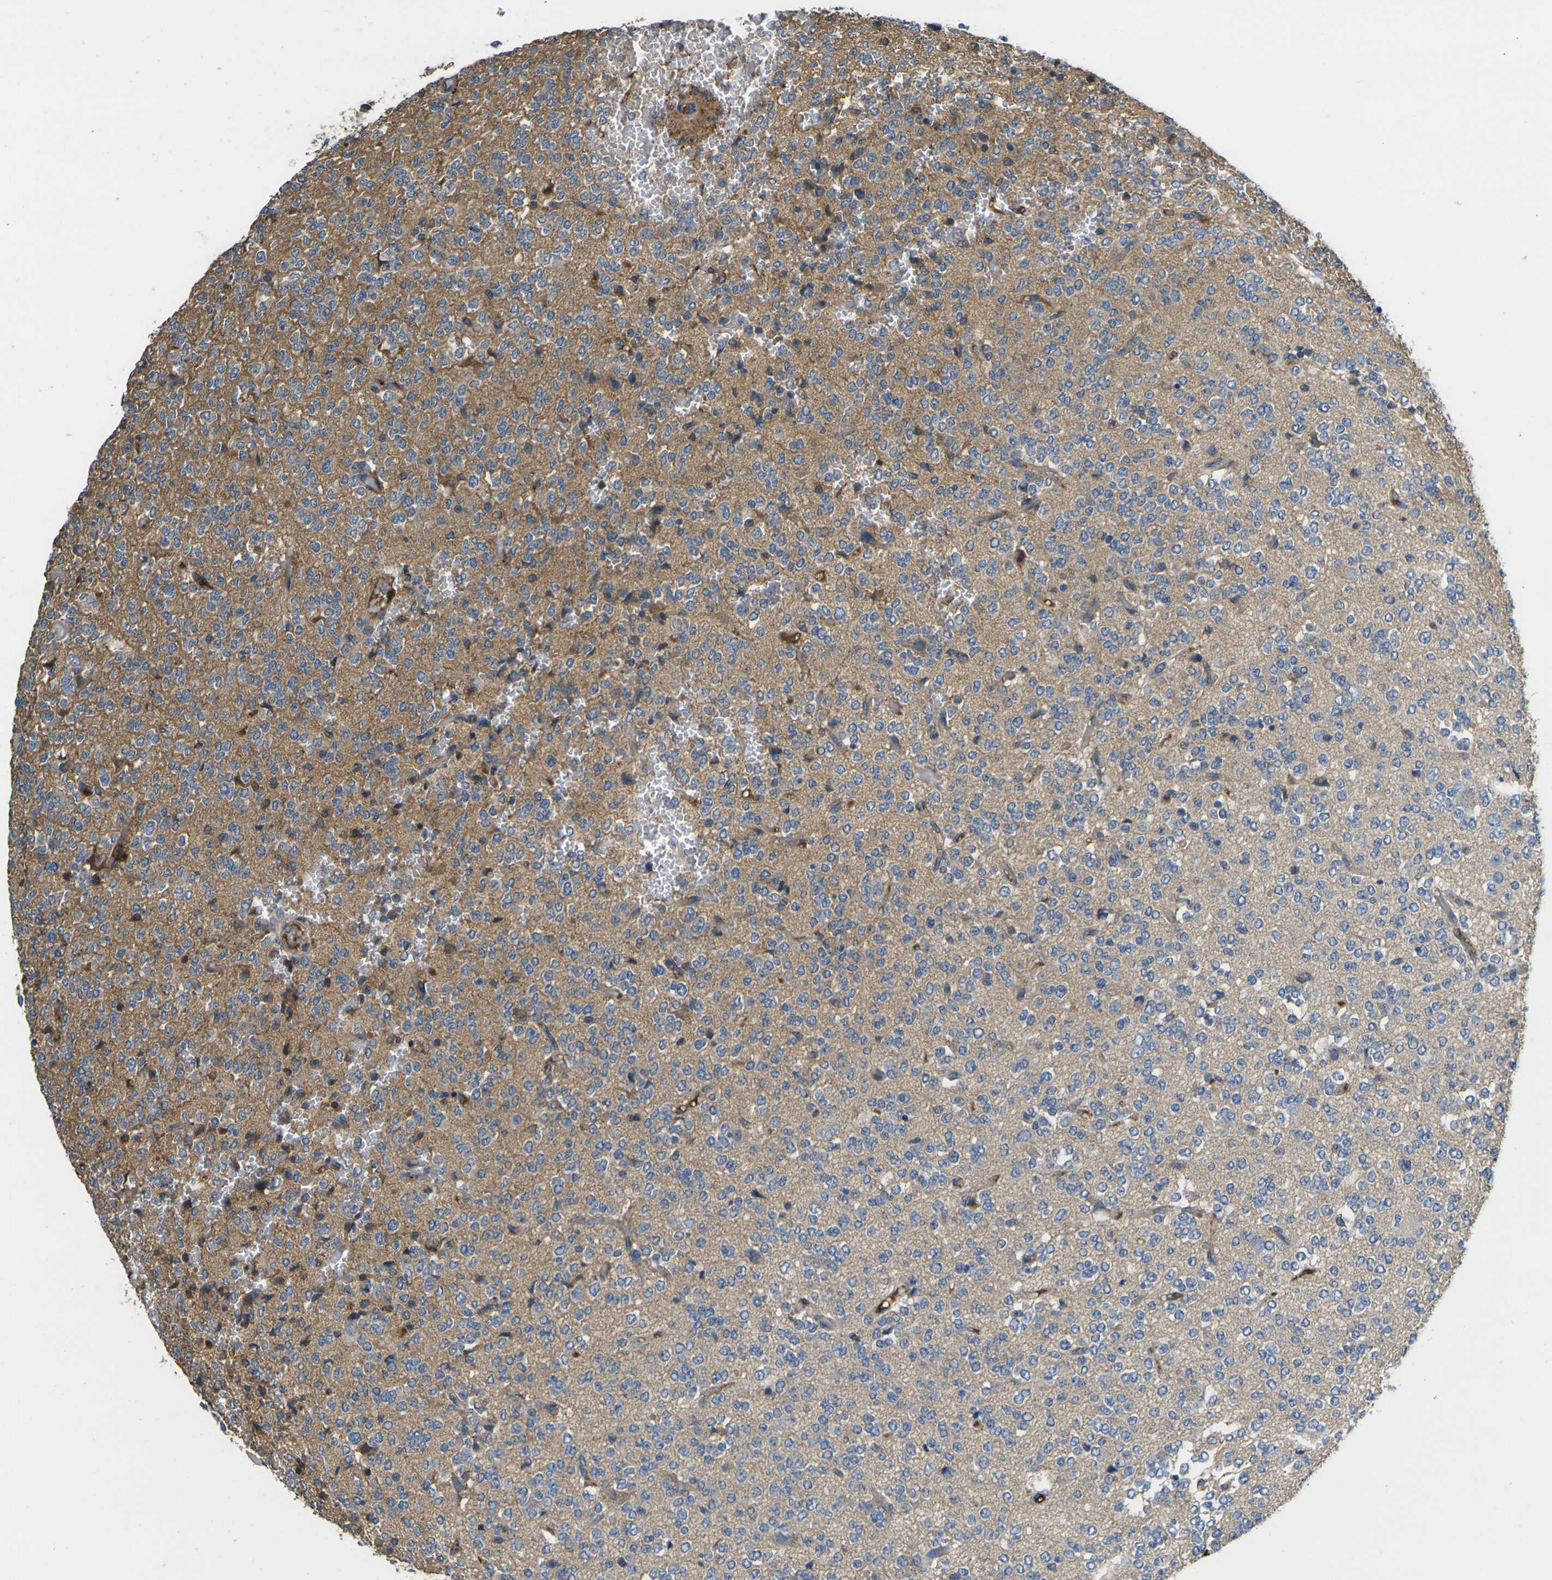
{"staining": {"intensity": "moderate", "quantity": "<25%", "location": "cytoplasmic/membranous"}, "tissue": "glioma", "cell_type": "Tumor cells", "image_type": "cancer", "snomed": [{"axis": "morphology", "description": "Glioma, malignant, Low grade"}, {"axis": "topography", "description": "Brain"}], "caption": "About <25% of tumor cells in human glioma exhibit moderate cytoplasmic/membranous protein expression as visualized by brown immunohistochemical staining.", "gene": "HSPG2", "patient": {"sex": "male", "age": 38}}